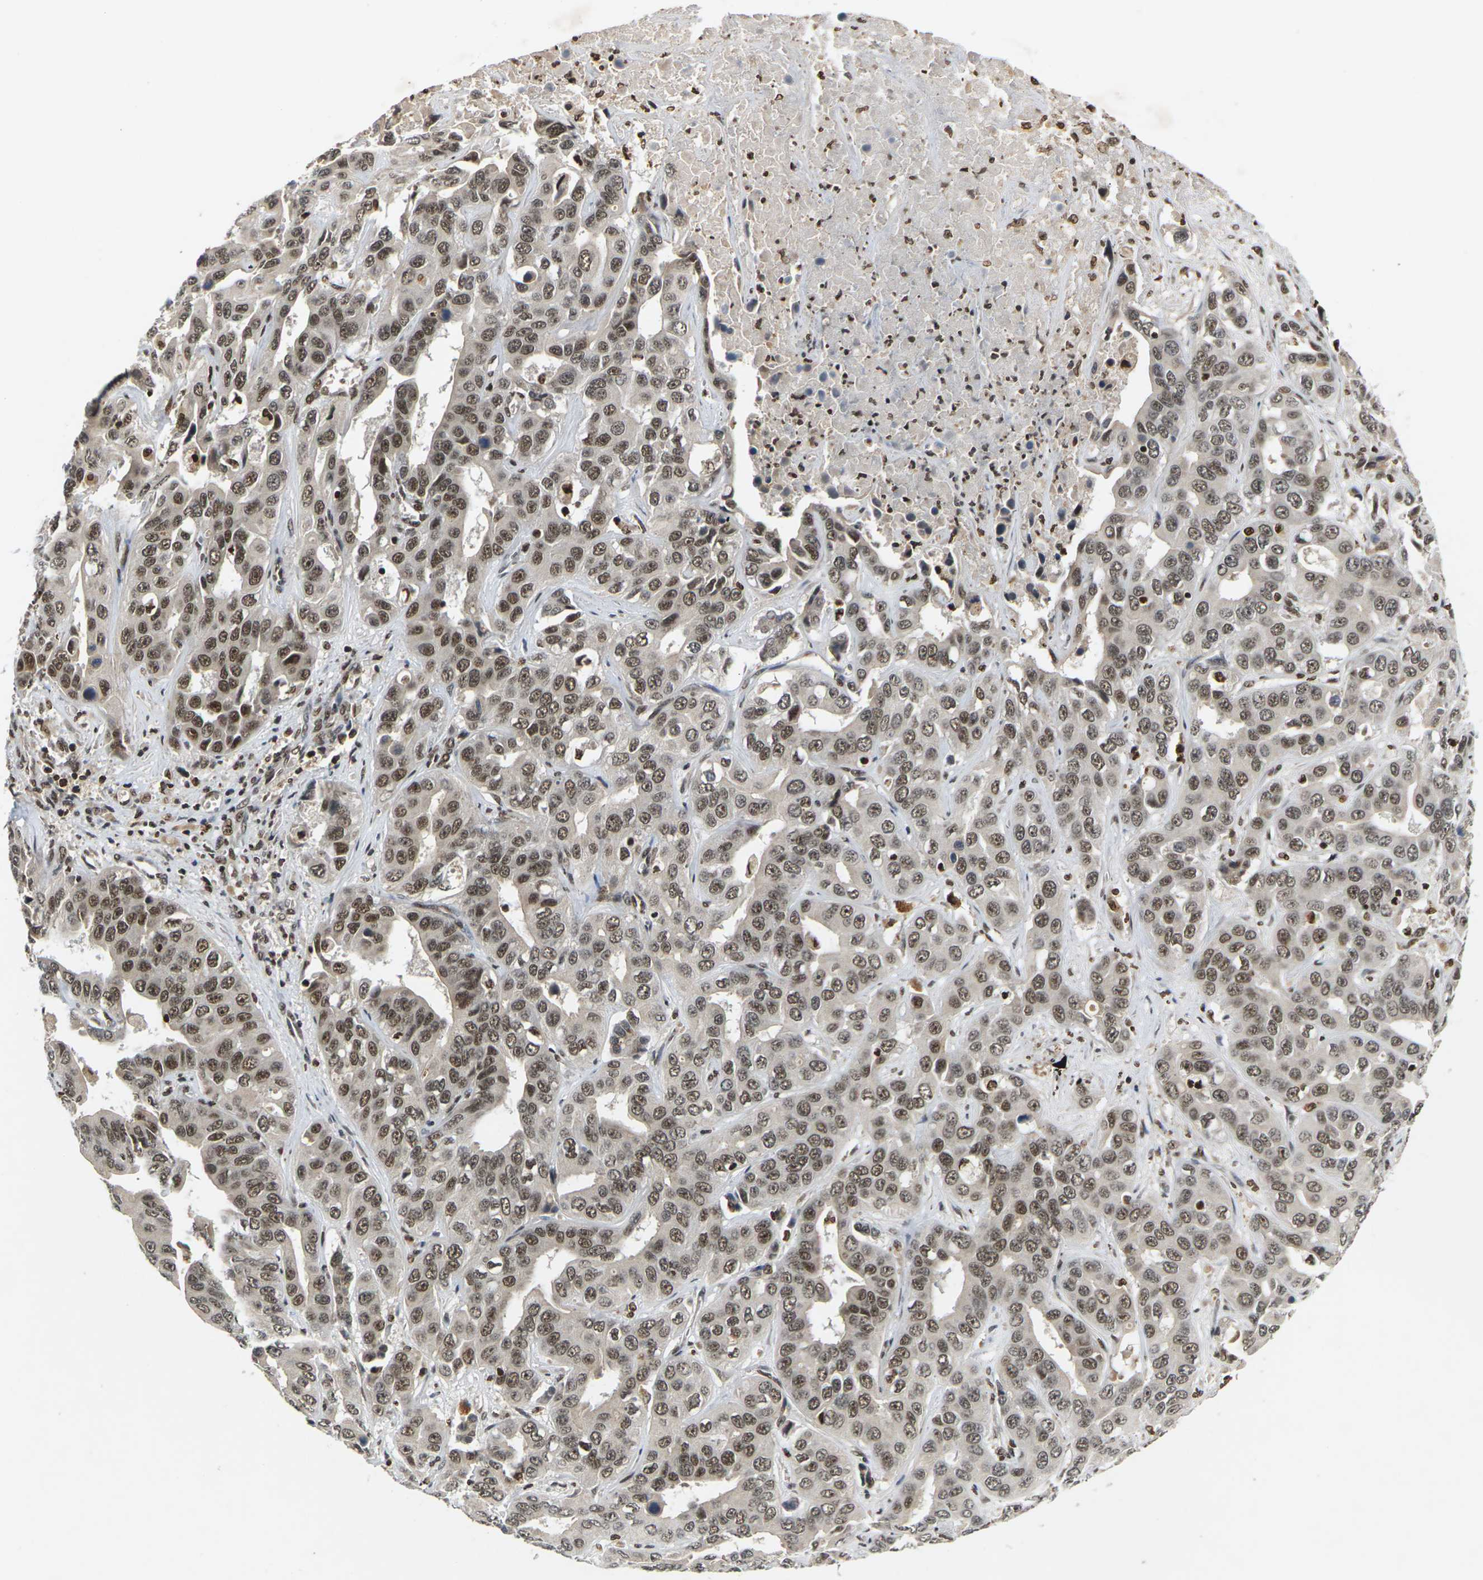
{"staining": {"intensity": "moderate", "quantity": ">75%", "location": "nuclear"}, "tissue": "liver cancer", "cell_type": "Tumor cells", "image_type": "cancer", "snomed": [{"axis": "morphology", "description": "Cholangiocarcinoma"}, {"axis": "topography", "description": "Liver"}], "caption": "A brown stain labels moderate nuclear staining of a protein in human liver cancer (cholangiocarcinoma) tumor cells. The staining was performed using DAB to visualize the protein expression in brown, while the nuclei were stained in blue with hematoxylin (Magnification: 20x).", "gene": "NELFA", "patient": {"sex": "female", "age": 52}}